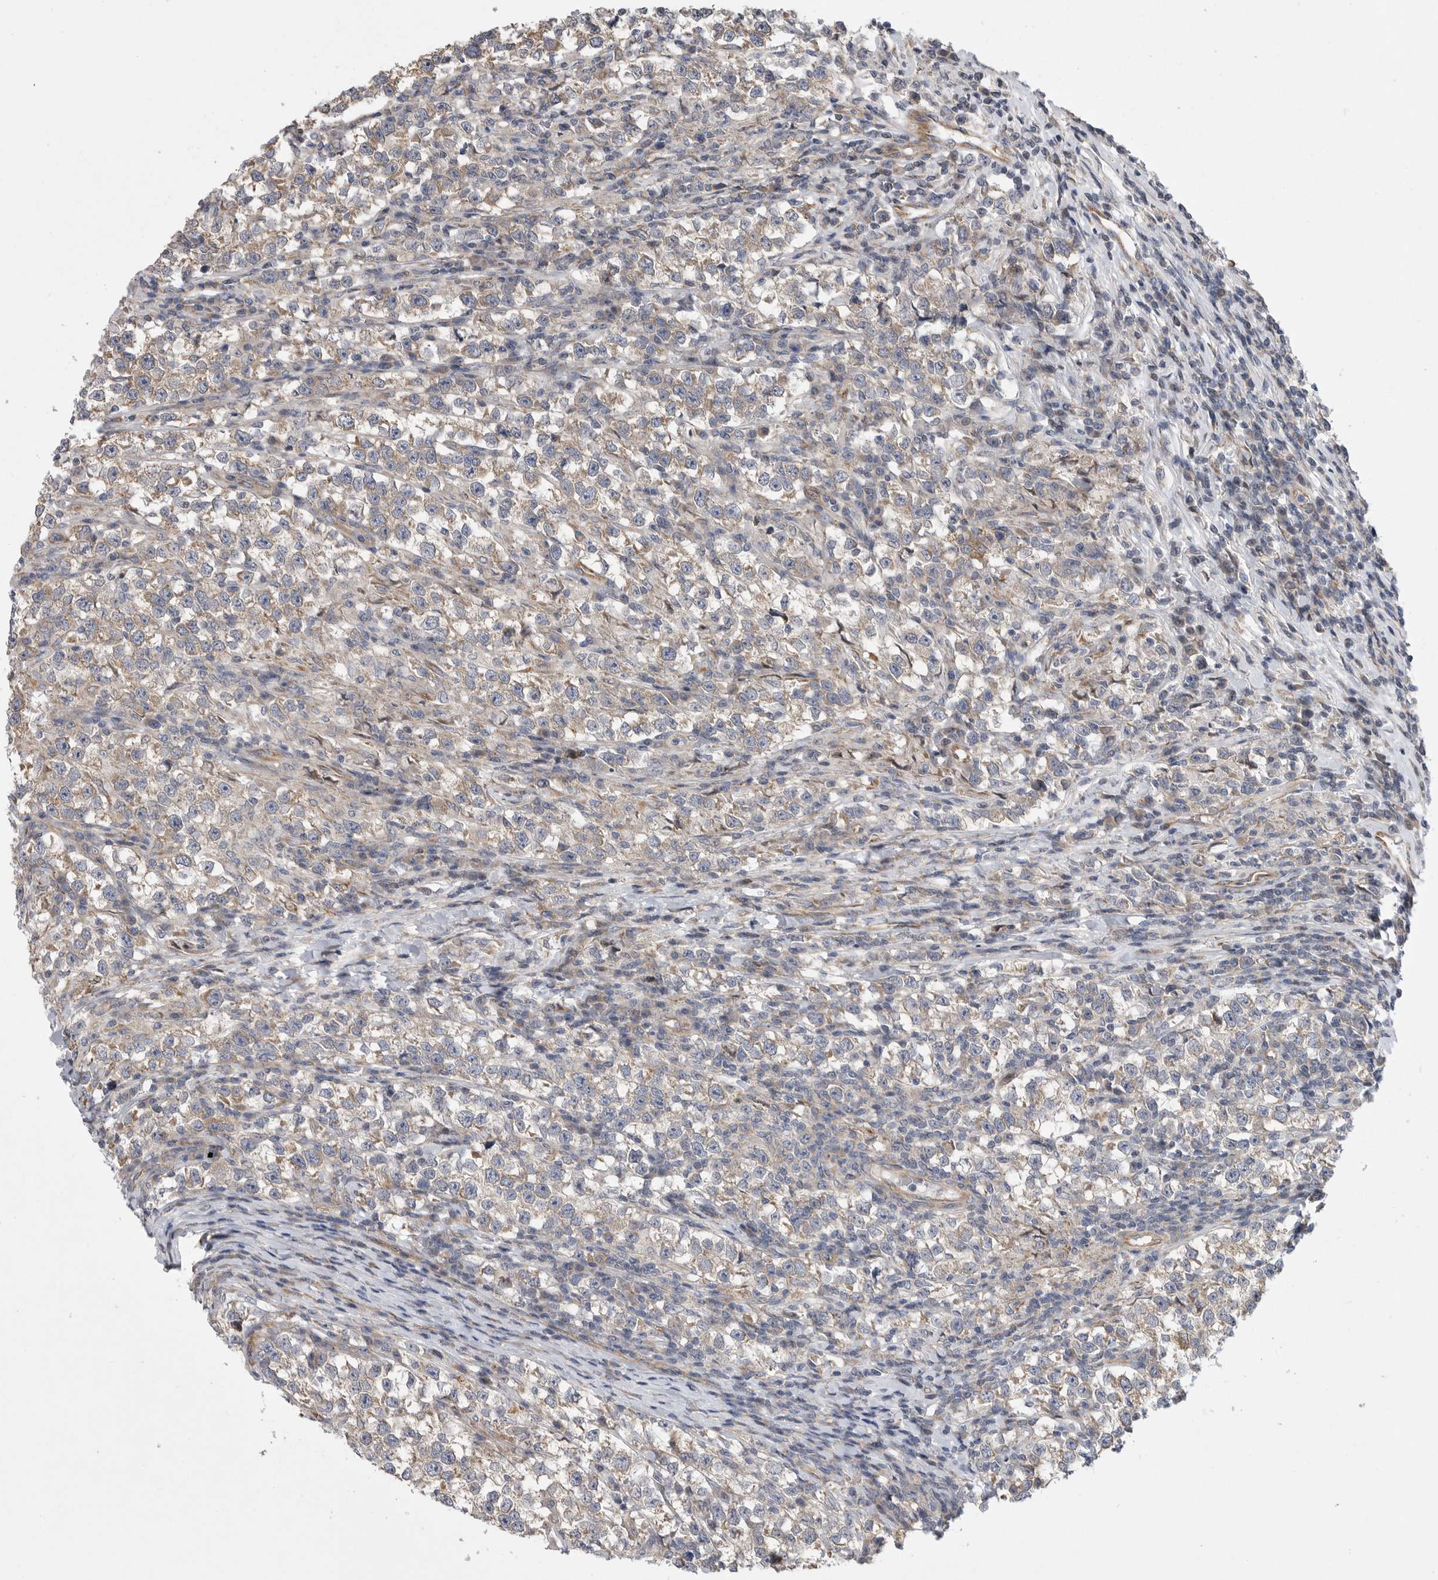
{"staining": {"intensity": "weak", "quantity": "25%-75%", "location": "cytoplasmic/membranous"}, "tissue": "testis cancer", "cell_type": "Tumor cells", "image_type": "cancer", "snomed": [{"axis": "morphology", "description": "Normal tissue, NOS"}, {"axis": "morphology", "description": "Seminoma, NOS"}, {"axis": "topography", "description": "Testis"}], "caption": "High-power microscopy captured an IHC image of testis cancer (seminoma), revealing weak cytoplasmic/membranous expression in about 25%-75% of tumor cells.", "gene": "FBXO43", "patient": {"sex": "male", "age": 43}}